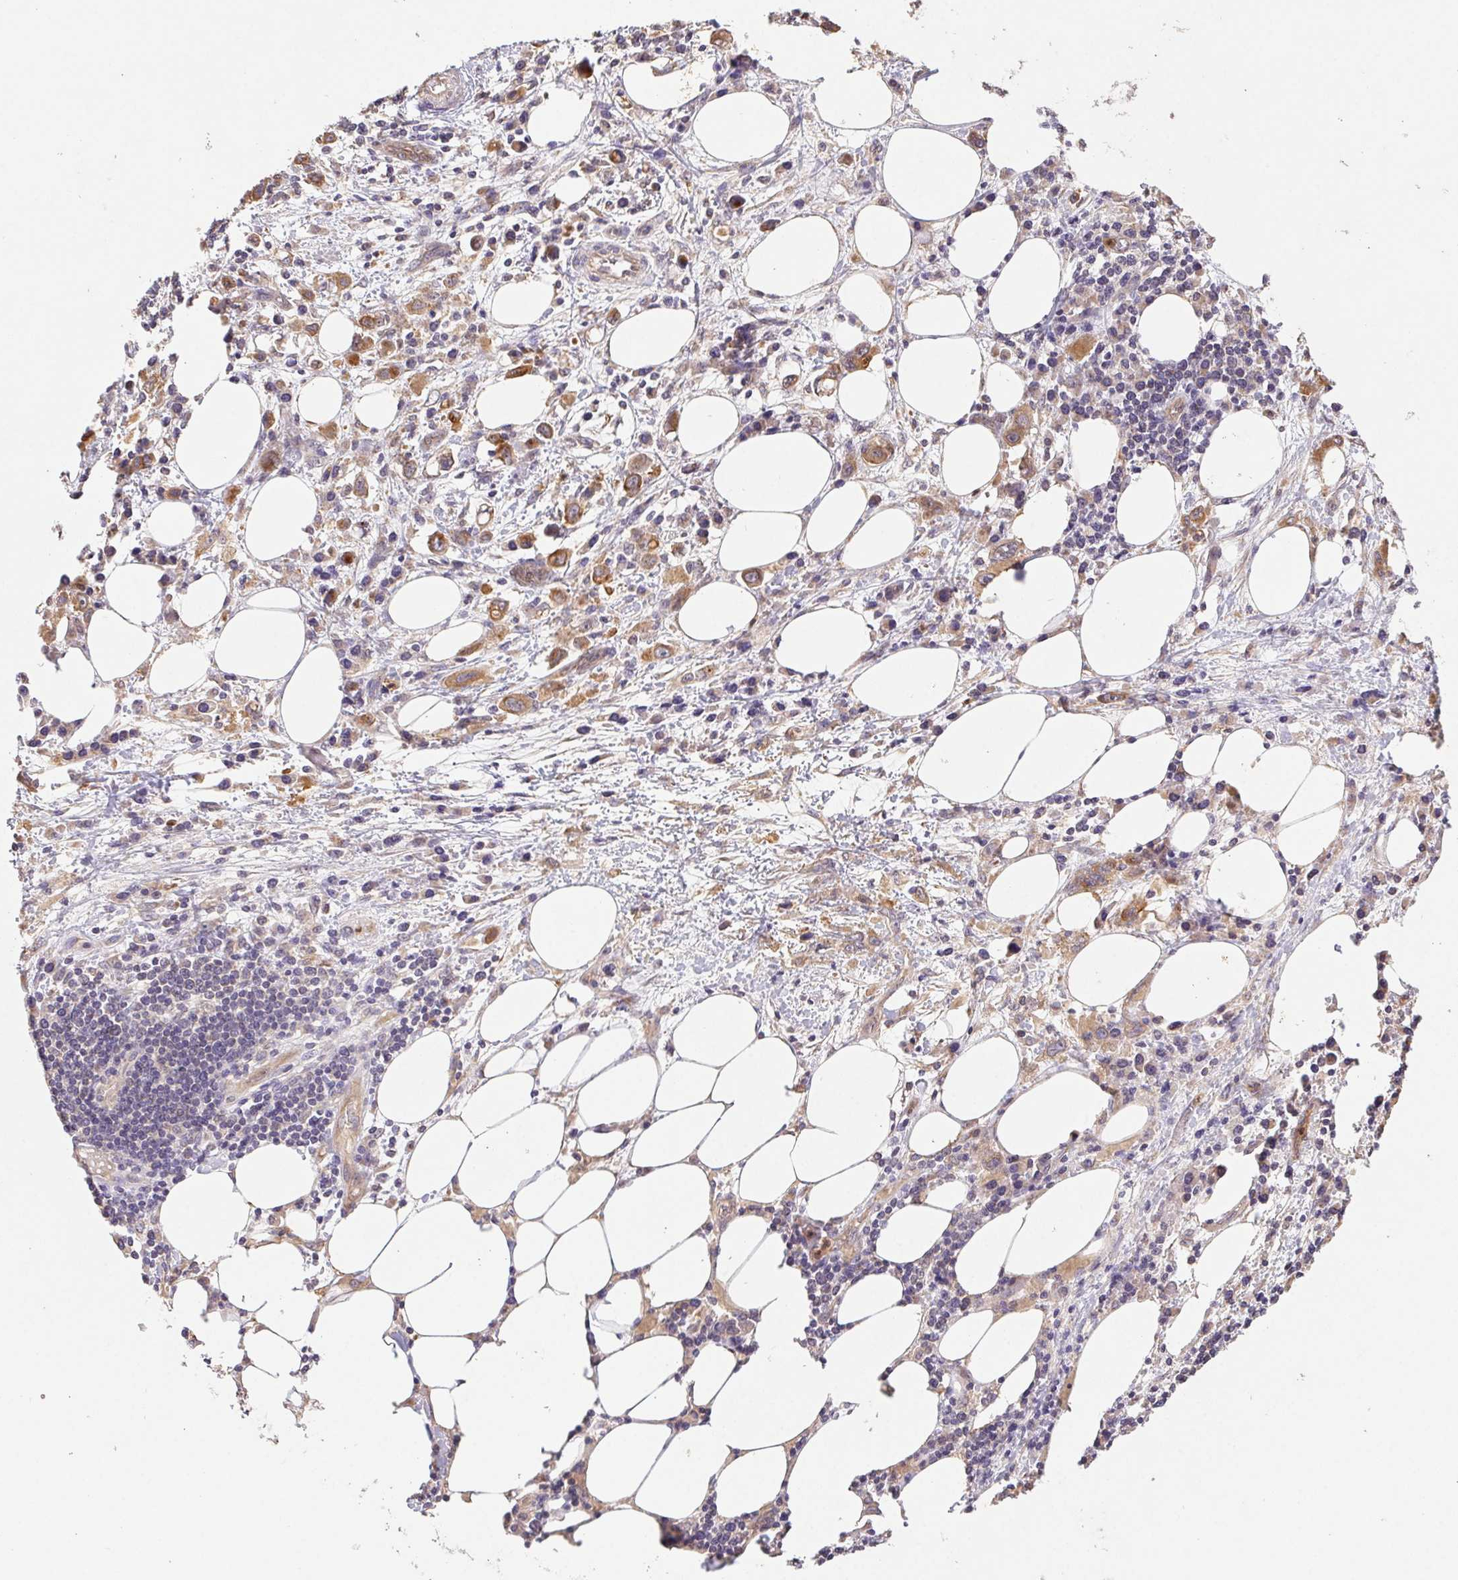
{"staining": {"intensity": "moderate", "quantity": ">75%", "location": "cytoplasmic/membranous"}, "tissue": "stomach cancer", "cell_type": "Tumor cells", "image_type": "cancer", "snomed": [{"axis": "morphology", "description": "Adenocarcinoma, NOS"}, {"axis": "topography", "description": "Stomach, upper"}], "caption": "Protein staining of stomach adenocarcinoma tissue reveals moderate cytoplasmic/membranous staining in approximately >75% of tumor cells.", "gene": "RAB11A", "patient": {"sex": "male", "age": 75}}